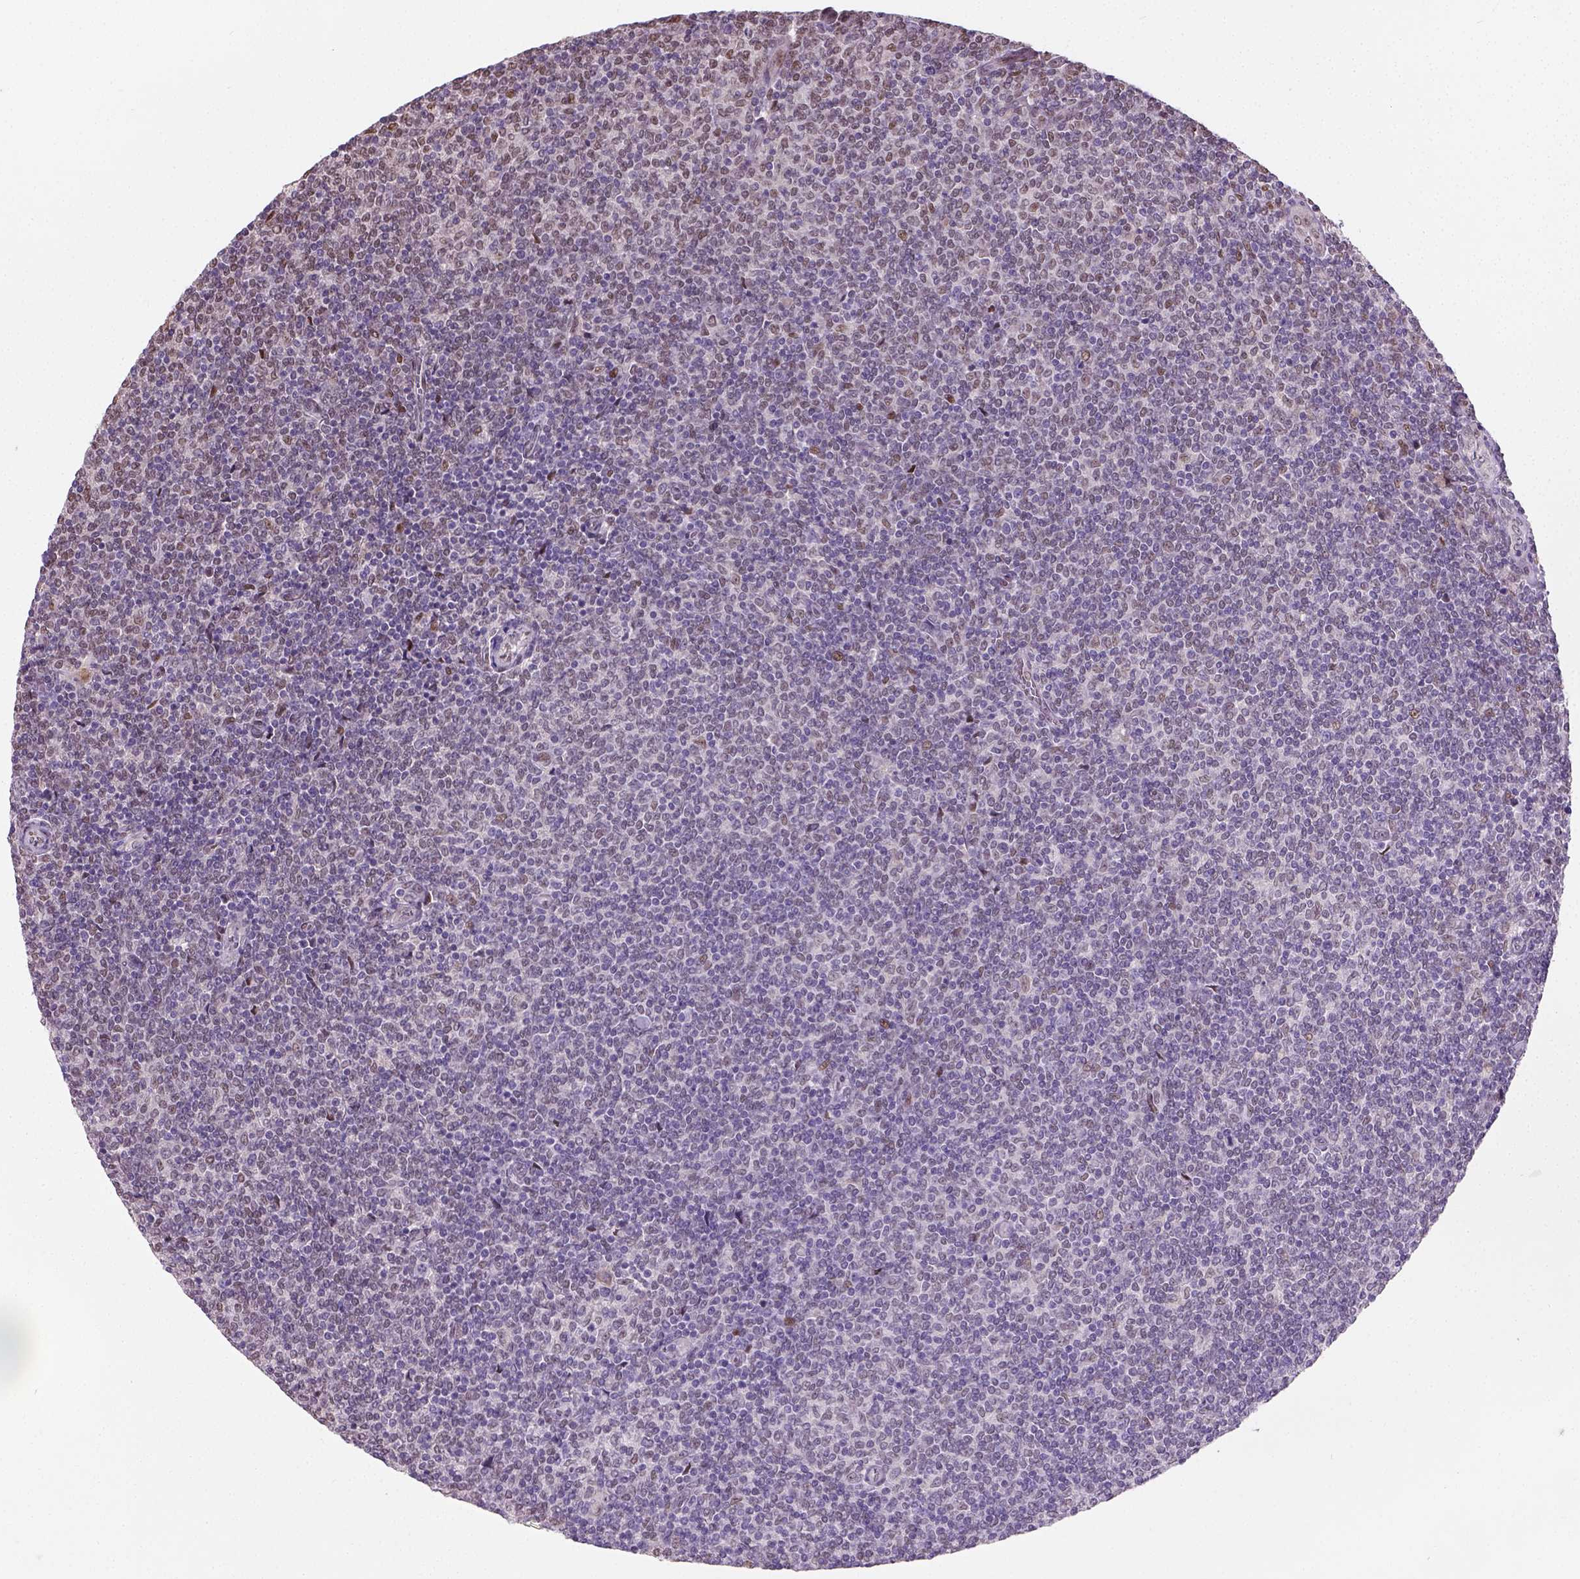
{"staining": {"intensity": "weak", "quantity": "25%-75%", "location": "nuclear"}, "tissue": "lymphoma", "cell_type": "Tumor cells", "image_type": "cancer", "snomed": [{"axis": "morphology", "description": "Malignant lymphoma, non-Hodgkin's type, Low grade"}, {"axis": "topography", "description": "Lymph node"}], "caption": "Immunohistochemical staining of malignant lymphoma, non-Hodgkin's type (low-grade) displays weak nuclear protein positivity in about 25%-75% of tumor cells. The protein is stained brown, and the nuclei are stained in blue (DAB IHC with brightfield microscopy, high magnification).", "gene": "C1orf112", "patient": {"sex": "male", "age": 52}}